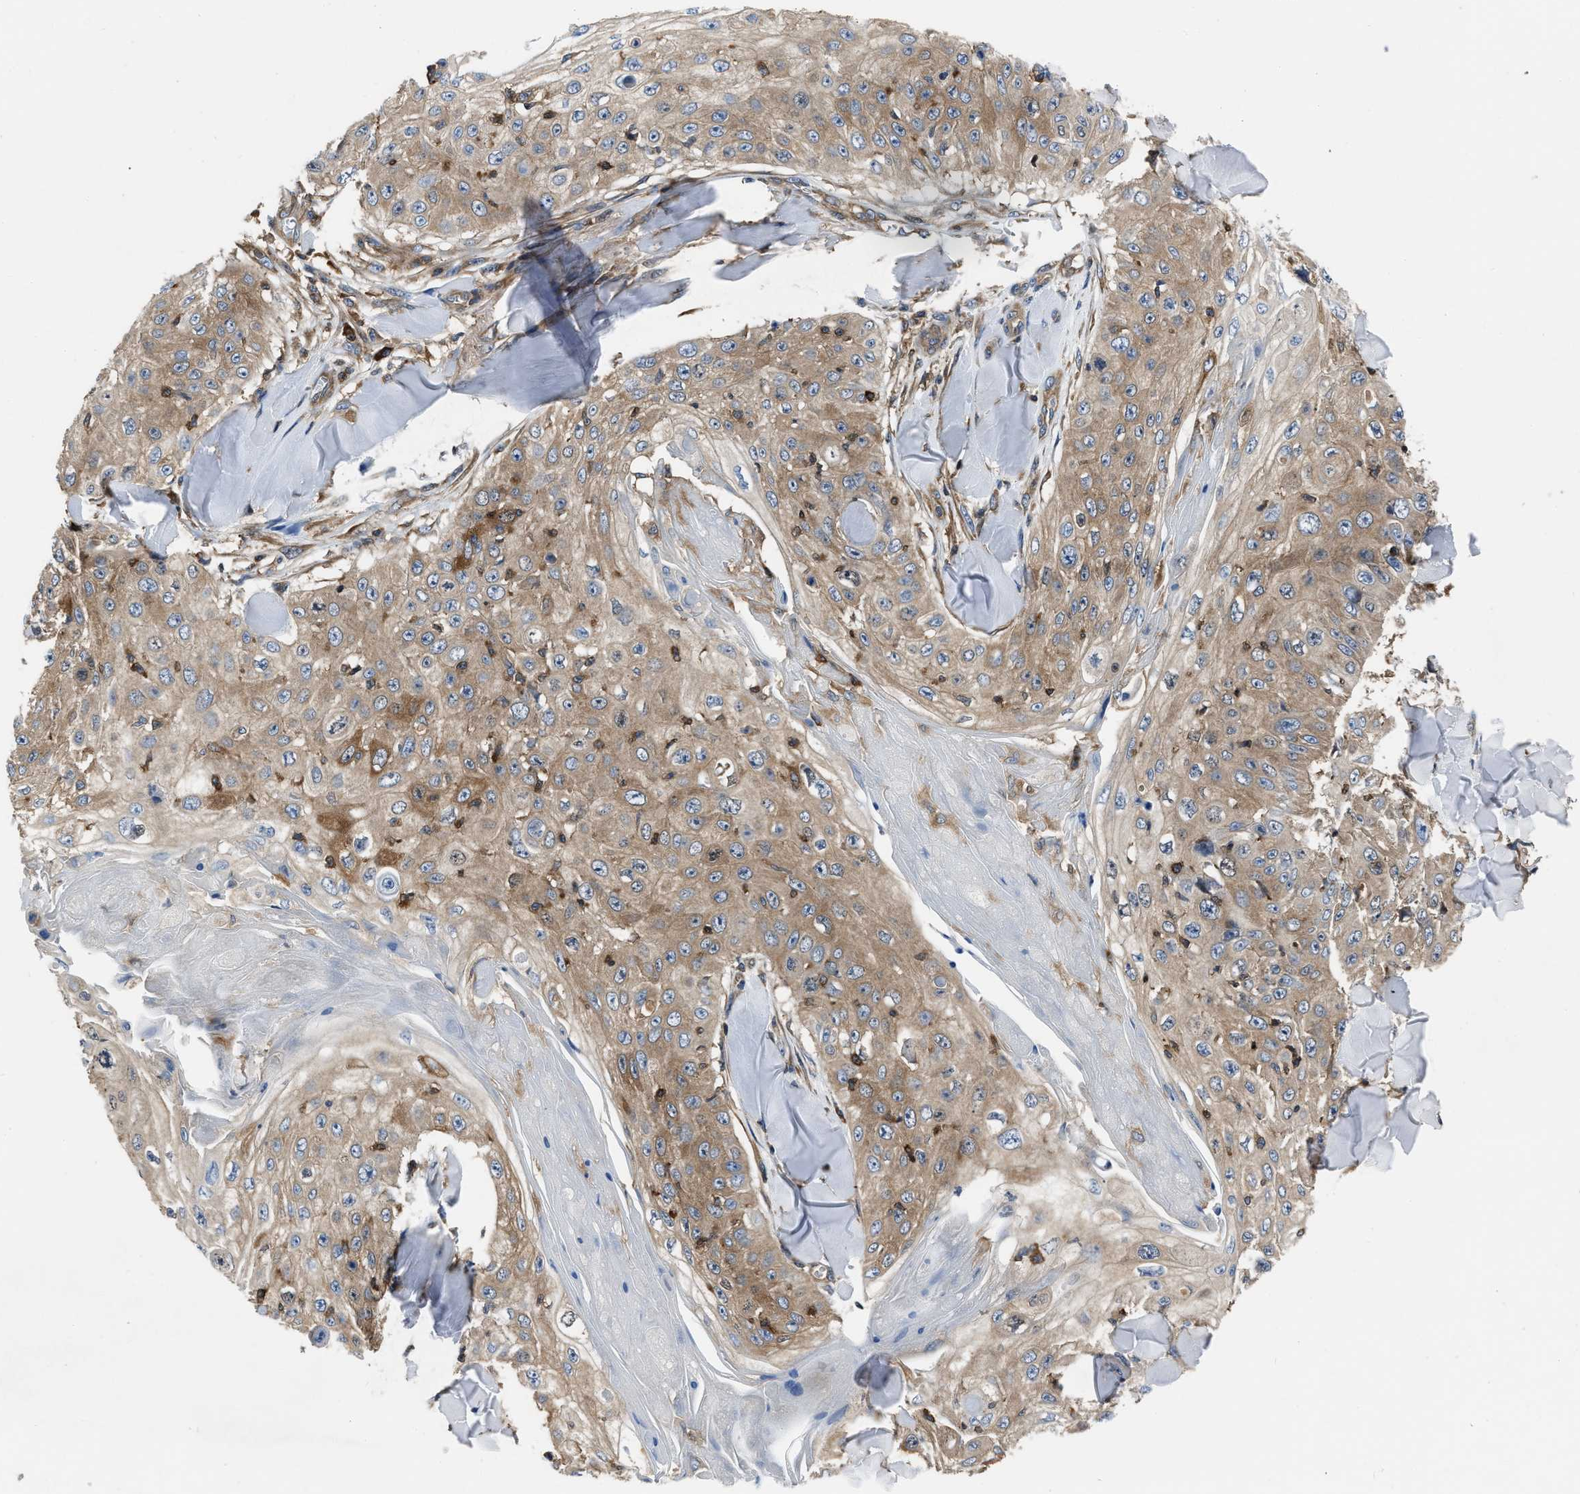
{"staining": {"intensity": "moderate", "quantity": ">75%", "location": "cytoplasmic/membranous"}, "tissue": "skin cancer", "cell_type": "Tumor cells", "image_type": "cancer", "snomed": [{"axis": "morphology", "description": "Squamous cell carcinoma, NOS"}, {"axis": "topography", "description": "Skin"}], "caption": "A high-resolution image shows immunohistochemistry staining of skin squamous cell carcinoma, which exhibits moderate cytoplasmic/membranous staining in approximately >75% of tumor cells.", "gene": "YARS1", "patient": {"sex": "male", "age": 86}}